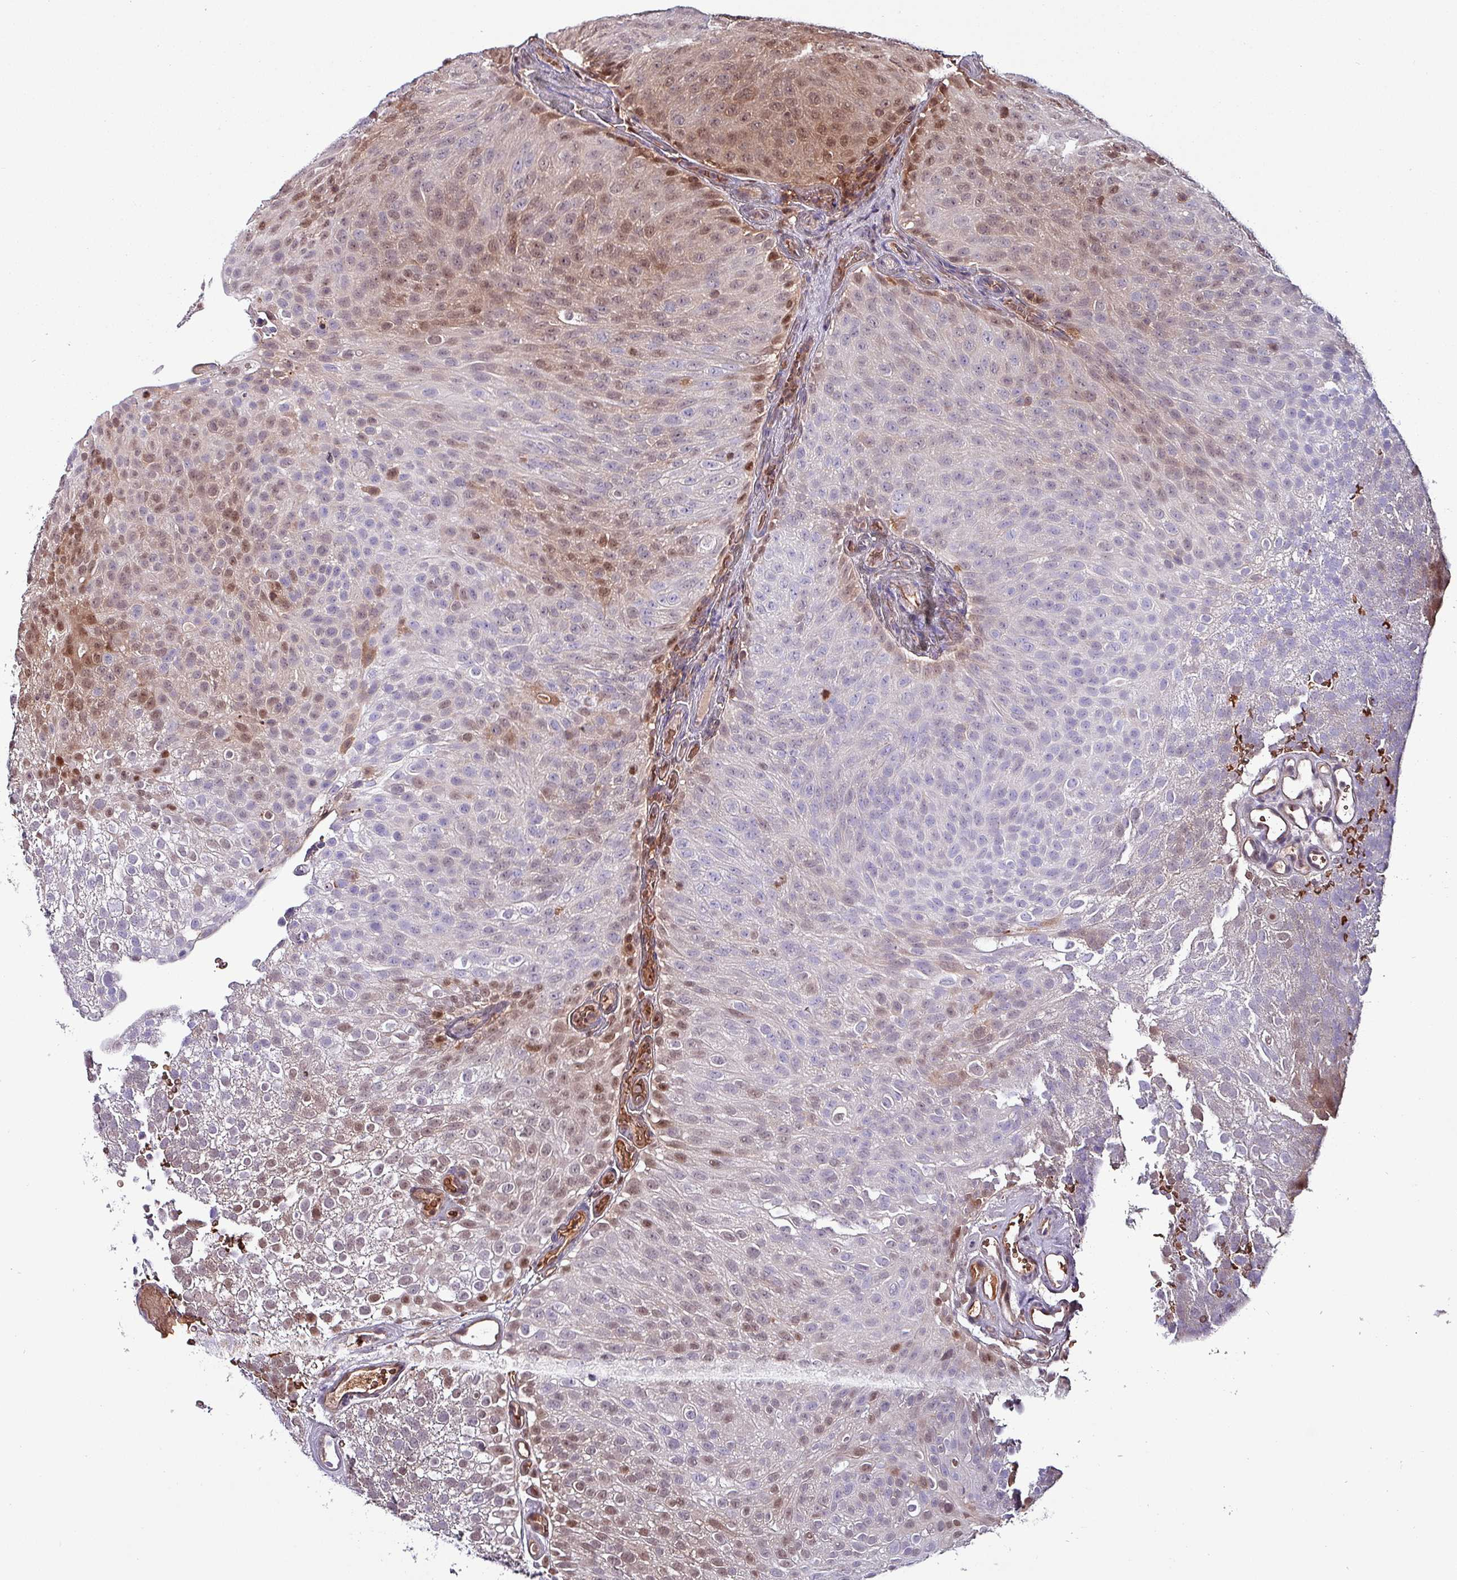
{"staining": {"intensity": "moderate", "quantity": "<25%", "location": "cytoplasmic/membranous,nuclear"}, "tissue": "urothelial cancer", "cell_type": "Tumor cells", "image_type": "cancer", "snomed": [{"axis": "morphology", "description": "Urothelial carcinoma, Low grade"}, {"axis": "topography", "description": "Urinary bladder"}], "caption": "Immunohistochemistry histopathology image of neoplastic tissue: urothelial cancer stained using immunohistochemistry demonstrates low levels of moderate protein expression localized specifically in the cytoplasmic/membranous and nuclear of tumor cells, appearing as a cytoplasmic/membranous and nuclear brown color.", "gene": "PSMB8", "patient": {"sex": "male", "age": 78}}